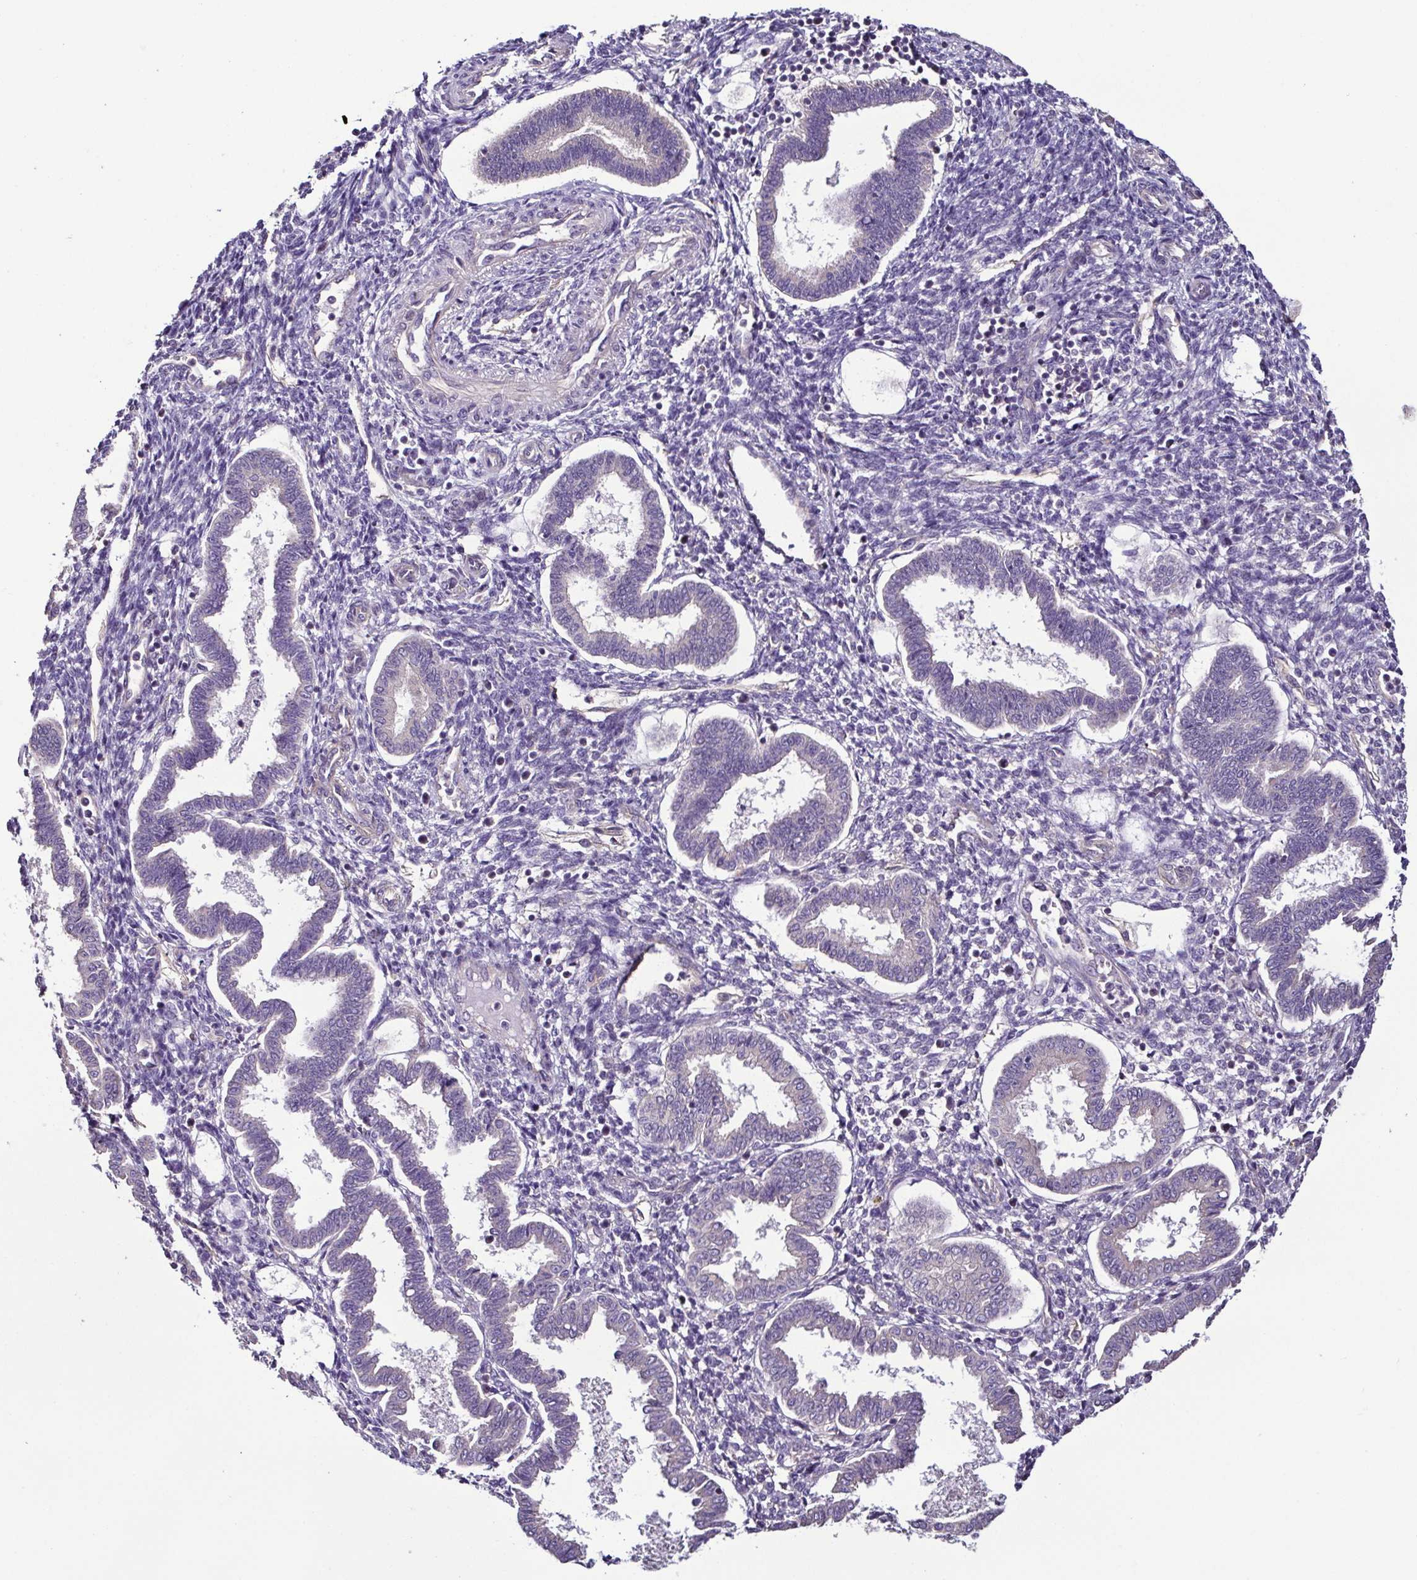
{"staining": {"intensity": "negative", "quantity": "none", "location": "none"}, "tissue": "endometrium", "cell_type": "Cells in endometrial stroma", "image_type": "normal", "snomed": [{"axis": "morphology", "description": "Normal tissue, NOS"}, {"axis": "topography", "description": "Endometrium"}], "caption": "Immunohistochemistry (IHC) histopathology image of normal endometrium: human endometrium stained with DAB exhibits no significant protein staining in cells in endometrial stroma. (Stains: DAB IHC with hematoxylin counter stain, Microscopy: brightfield microscopy at high magnification).", "gene": "LMOD2", "patient": {"sex": "female", "age": 24}}